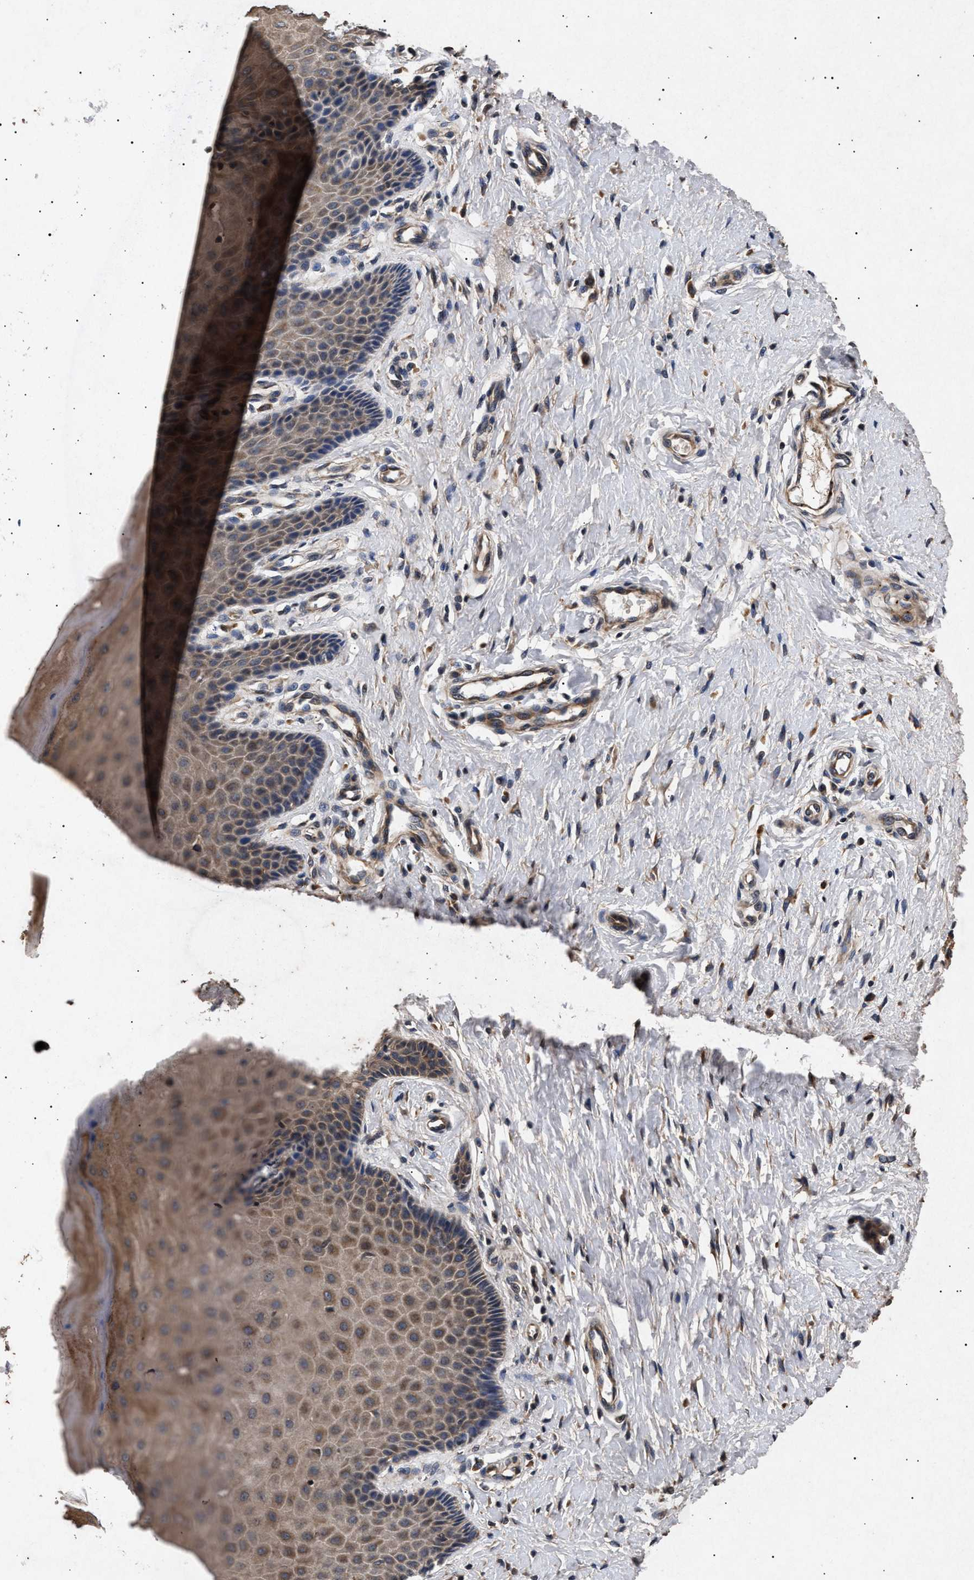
{"staining": {"intensity": "weak", "quantity": "25%-75%", "location": "cytoplasmic/membranous"}, "tissue": "cervix", "cell_type": "Glandular cells", "image_type": "normal", "snomed": [{"axis": "morphology", "description": "Normal tissue, NOS"}, {"axis": "topography", "description": "Cervix"}], "caption": "Glandular cells display low levels of weak cytoplasmic/membranous positivity in approximately 25%-75% of cells in benign human cervix.", "gene": "ITGB5", "patient": {"sex": "female", "age": 55}}